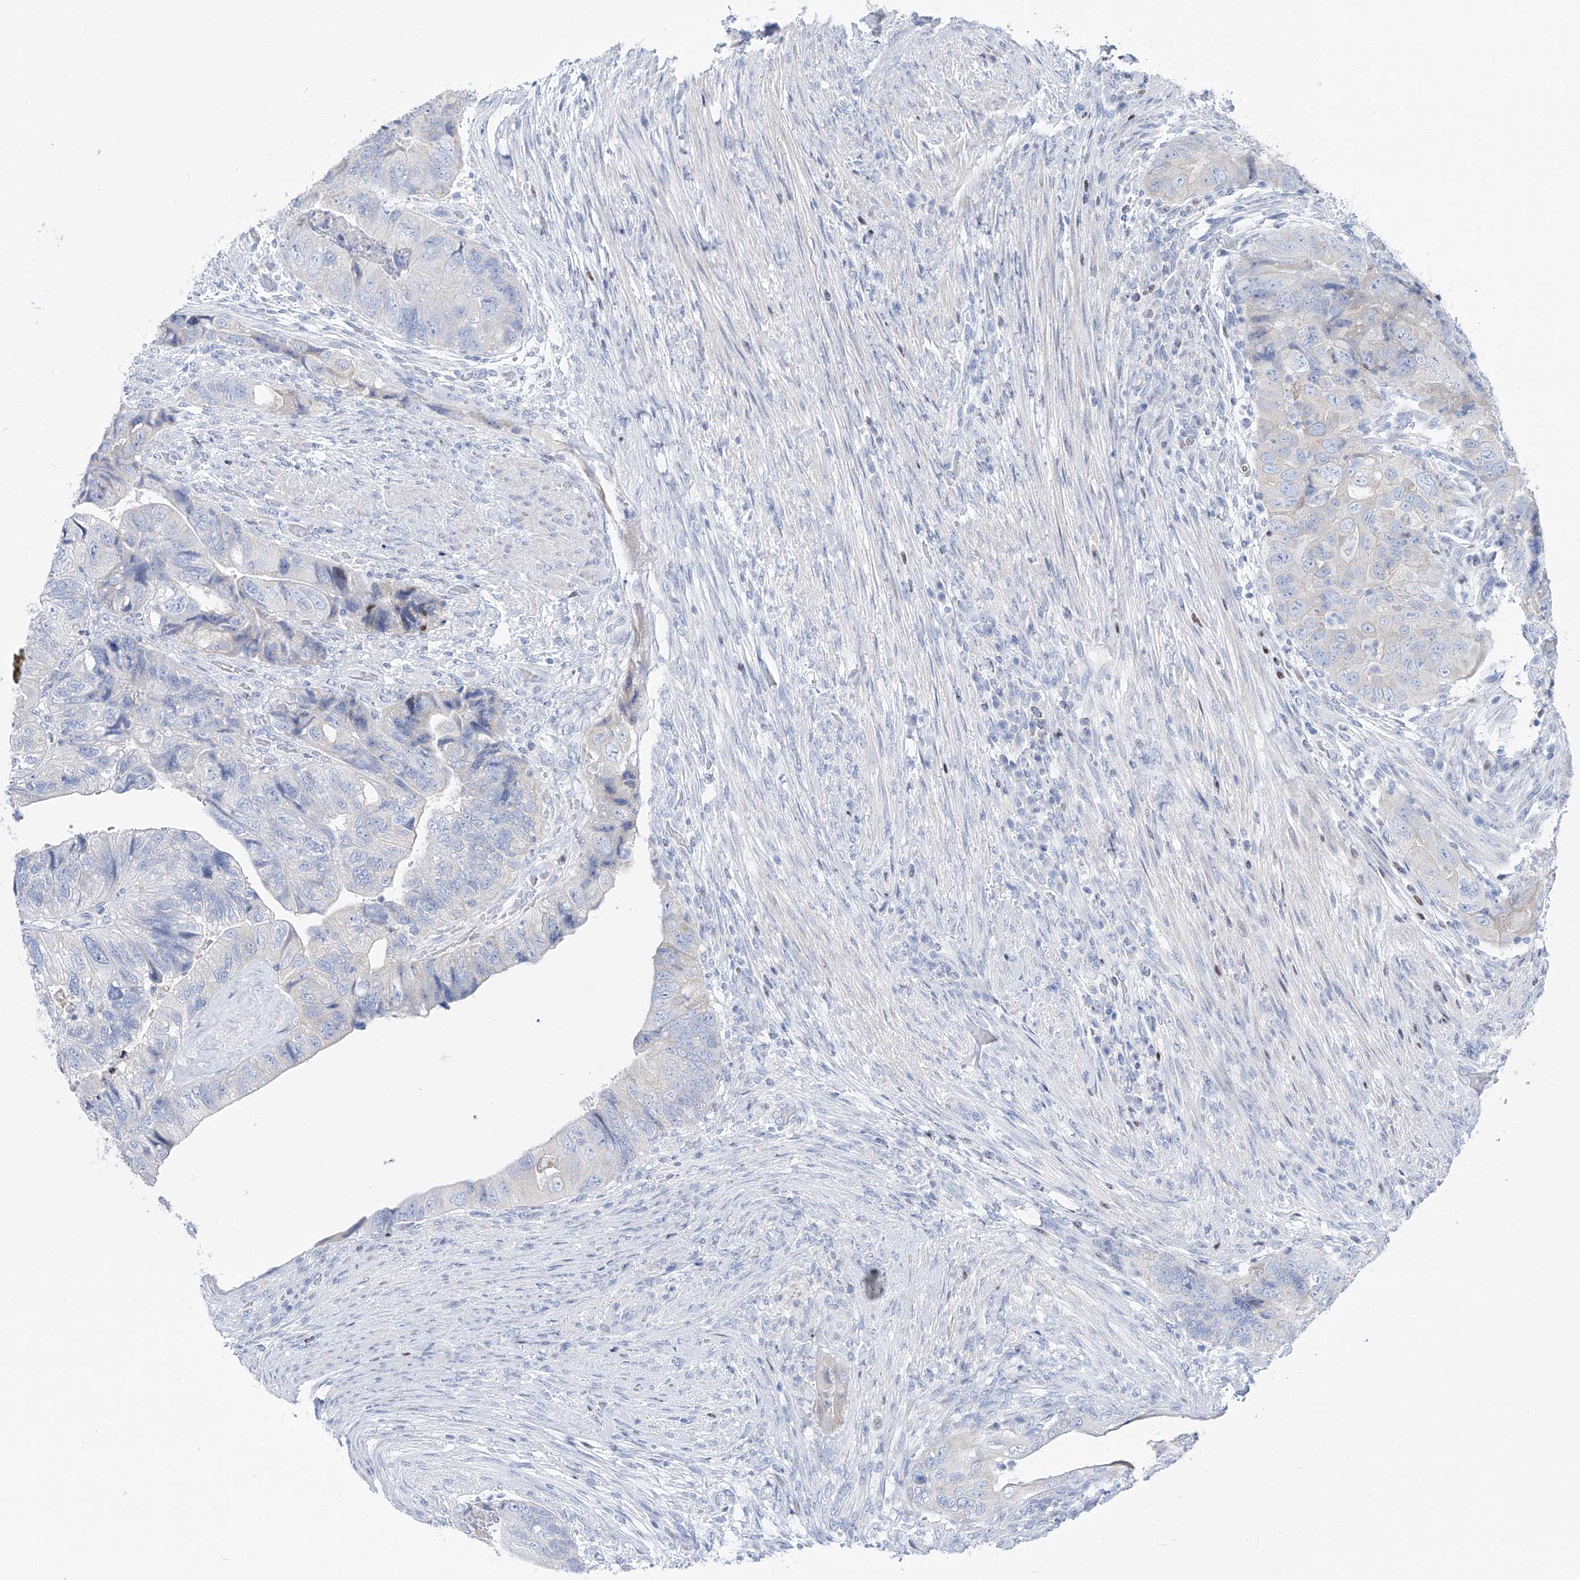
{"staining": {"intensity": "negative", "quantity": "none", "location": "none"}, "tissue": "colorectal cancer", "cell_type": "Tumor cells", "image_type": "cancer", "snomed": [{"axis": "morphology", "description": "Adenocarcinoma, NOS"}, {"axis": "topography", "description": "Rectum"}], "caption": "High magnification brightfield microscopy of adenocarcinoma (colorectal) stained with DAB (brown) and counterstained with hematoxylin (blue): tumor cells show no significant staining.", "gene": "FRS3", "patient": {"sex": "male", "age": 63}}